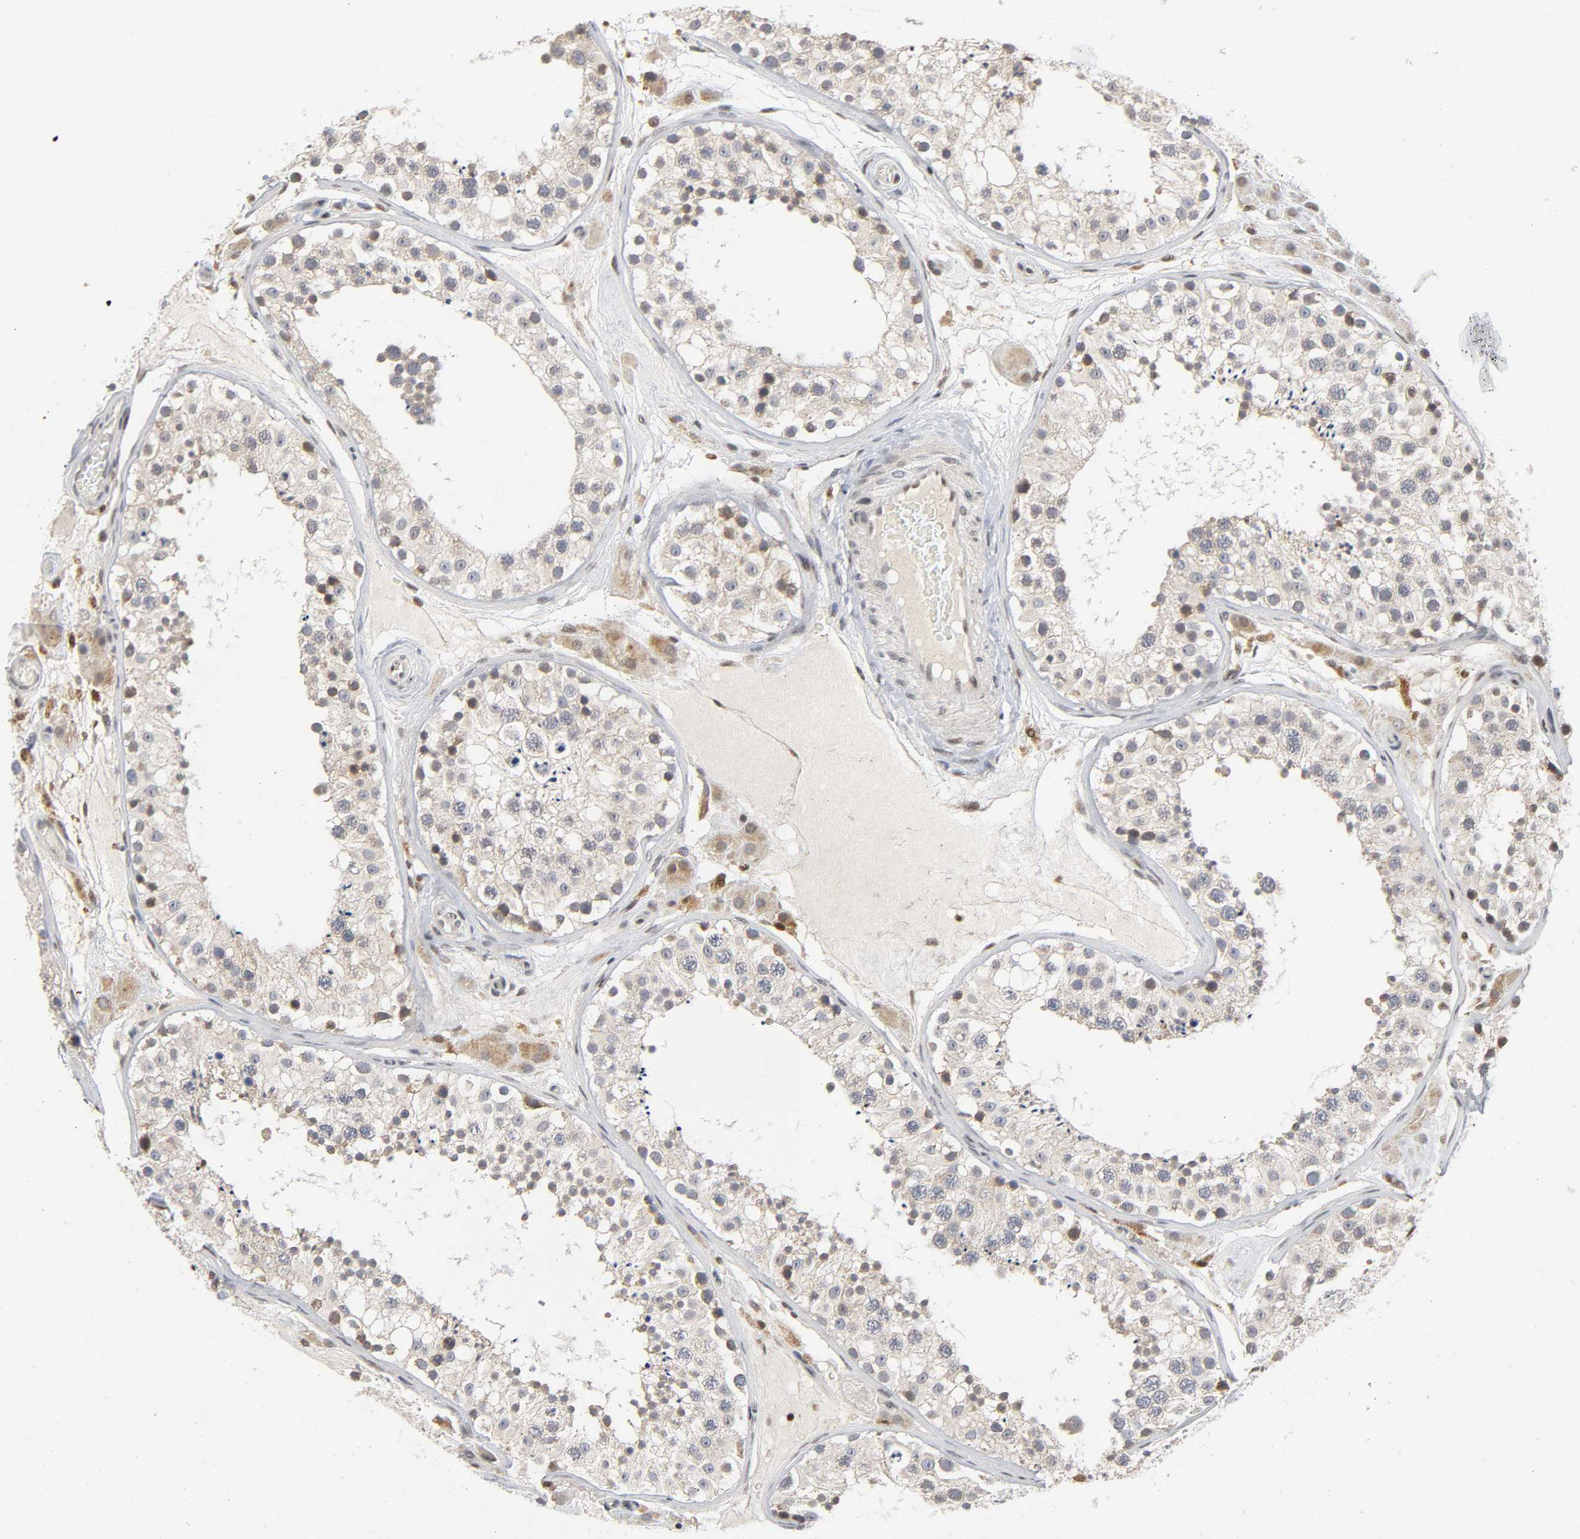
{"staining": {"intensity": "weak", "quantity": "<25%", "location": "cytoplasmic/membranous"}, "tissue": "testis", "cell_type": "Cells in seminiferous ducts", "image_type": "normal", "snomed": [{"axis": "morphology", "description": "Normal tissue, NOS"}, {"axis": "topography", "description": "Testis"}], "caption": "High magnification brightfield microscopy of unremarkable testis stained with DAB (brown) and counterstained with hematoxylin (blue): cells in seminiferous ducts show no significant staining. Brightfield microscopy of IHC stained with DAB (3,3'-diaminobenzidine) (brown) and hematoxylin (blue), captured at high magnification.", "gene": "KAT2B", "patient": {"sex": "male", "age": 26}}